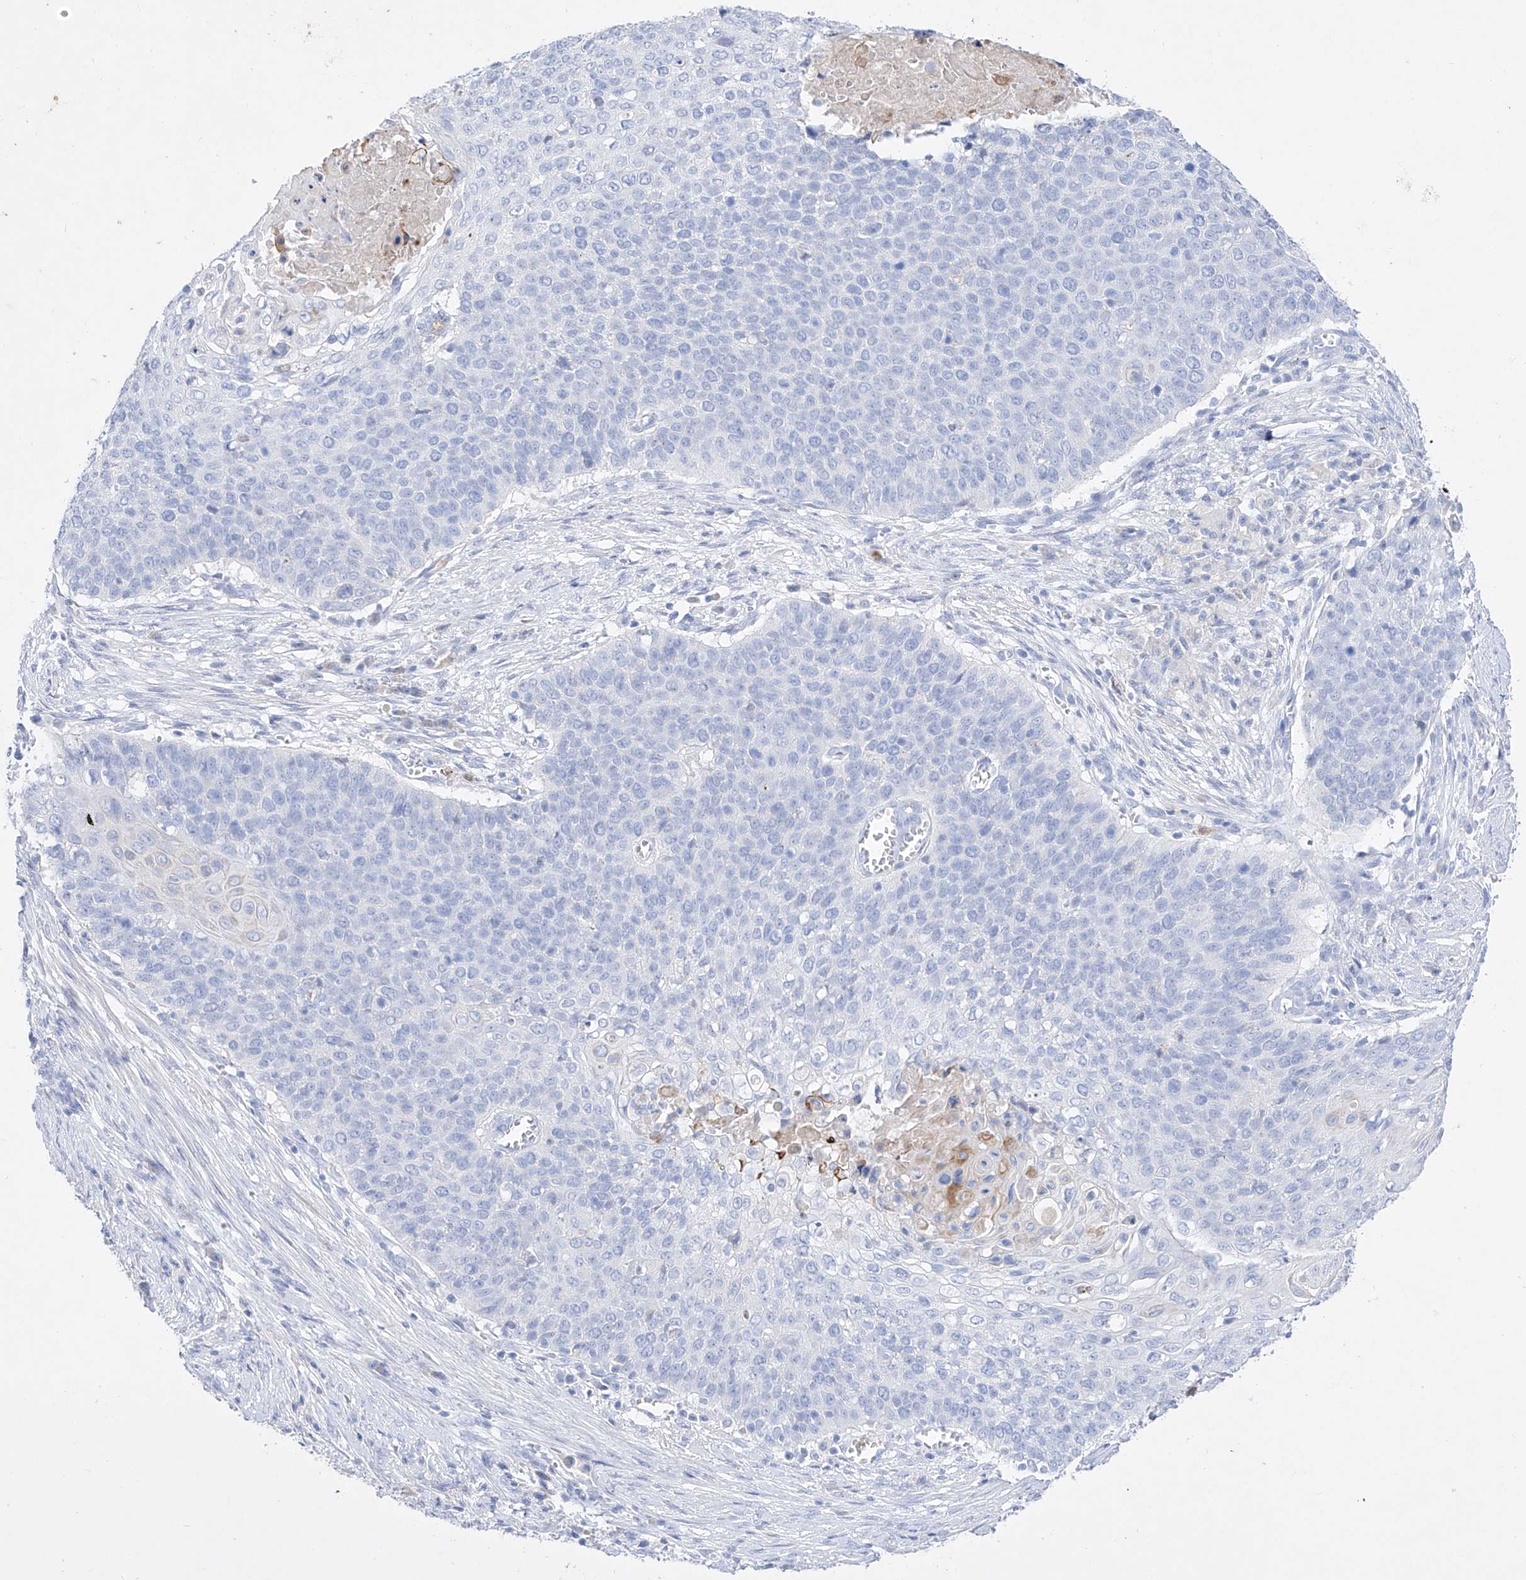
{"staining": {"intensity": "negative", "quantity": "none", "location": "none"}, "tissue": "cervical cancer", "cell_type": "Tumor cells", "image_type": "cancer", "snomed": [{"axis": "morphology", "description": "Squamous cell carcinoma, NOS"}, {"axis": "topography", "description": "Cervix"}], "caption": "Immunohistochemistry image of neoplastic tissue: human squamous cell carcinoma (cervical) stained with DAB (3,3'-diaminobenzidine) reveals no significant protein staining in tumor cells.", "gene": "TM7SF2", "patient": {"sex": "female", "age": 39}}